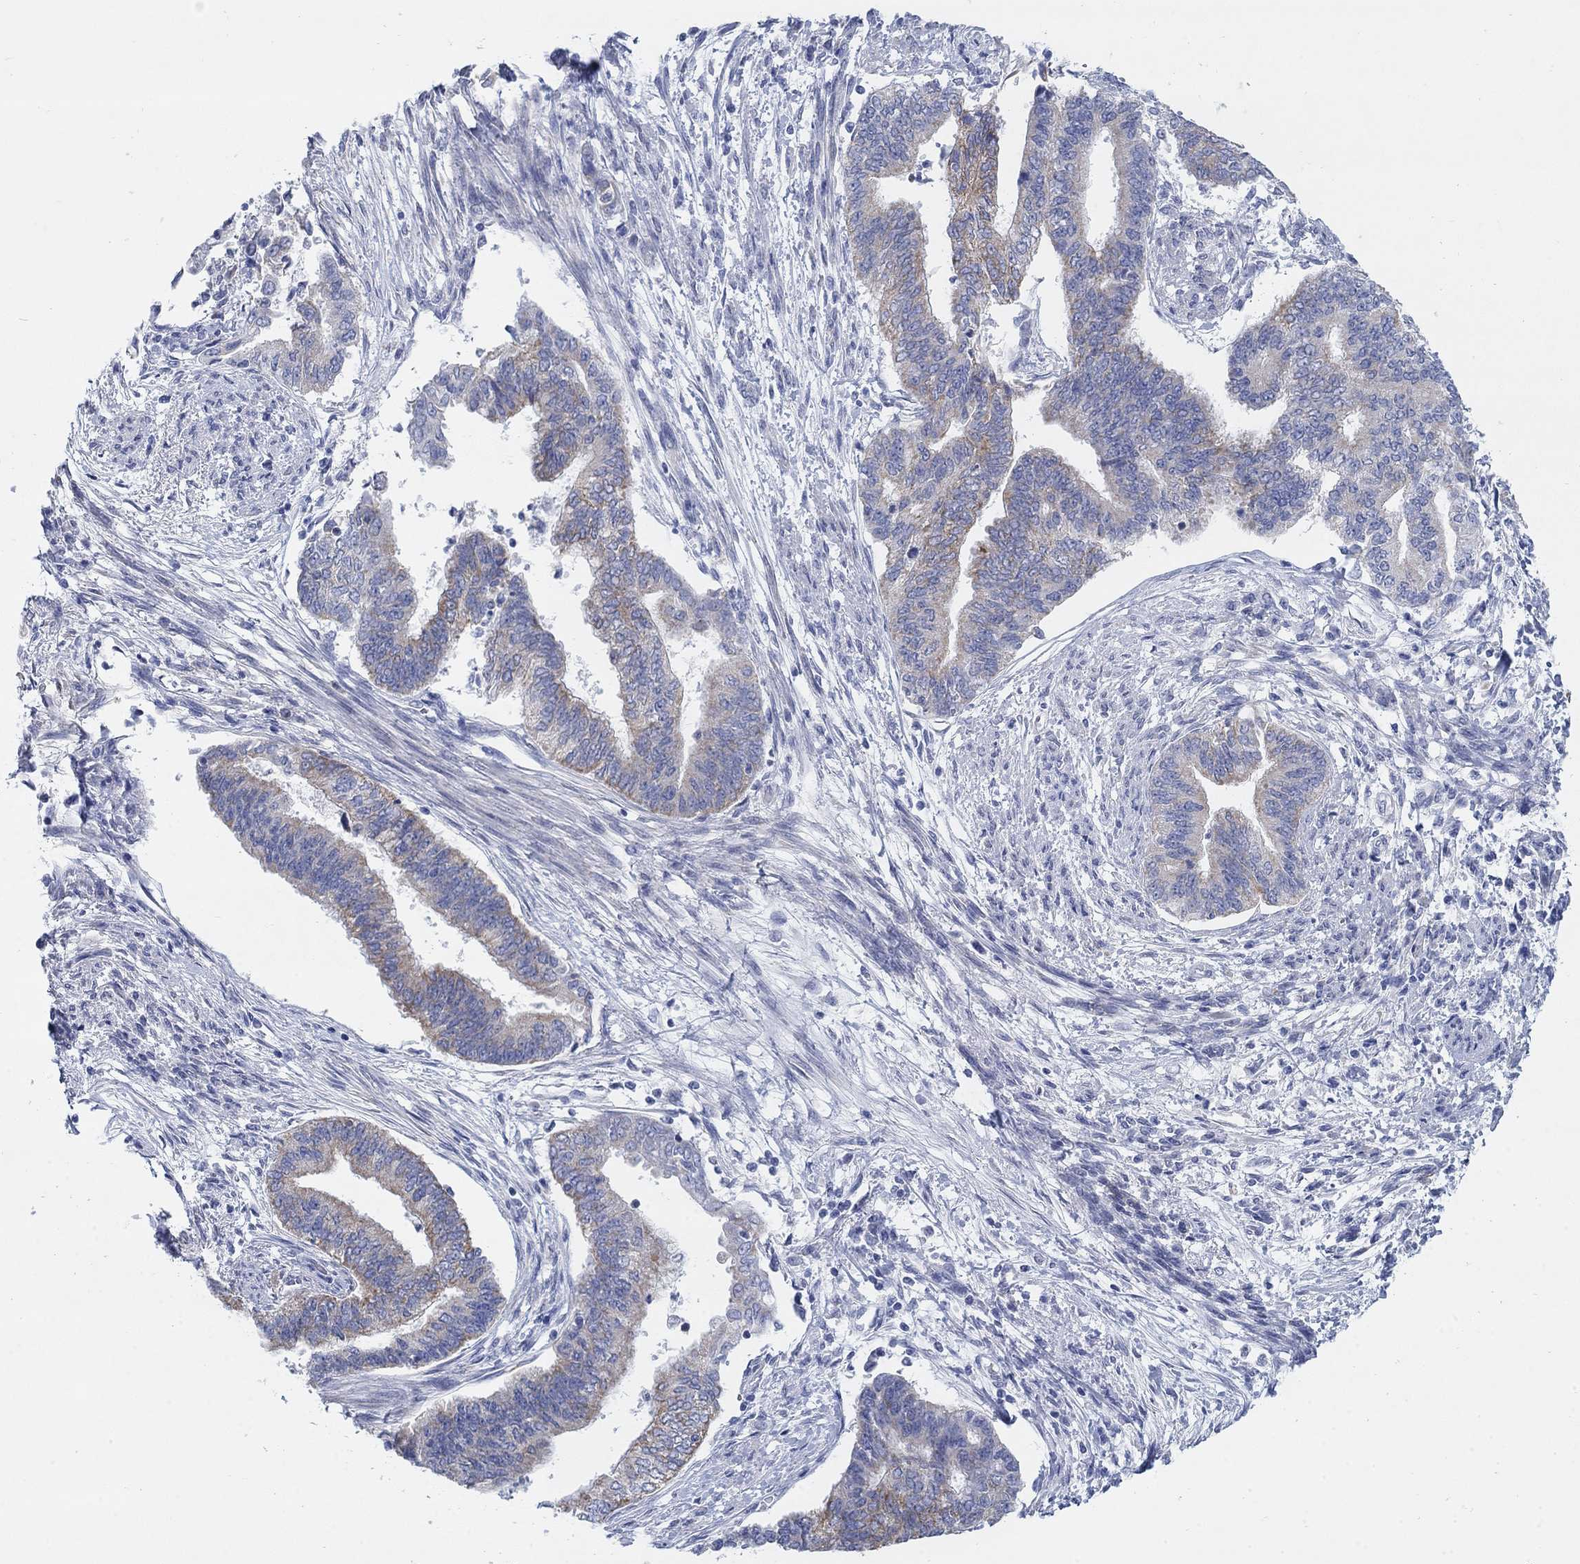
{"staining": {"intensity": "moderate", "quantity": "<25%", "location": "cytoplasmic/membranous"}, "tissue": "endometrial cancer", "cell_type": "Tumor cells", "image_type": "cancer", "snomed": [{"axis": "morphology", "description": "Adenocarcinoma, NOS"}, {"axis": "topography", "description": "Endometrium"}], "caption": "Endometrial adenocarcinoma was stained to show a protein in brown. There is low levels of moderate cytoplasmic/membranous expression in approximately <25% of tumor cells.", "gene": "SCCPDH", "patient": {"sex": "female", "age": 65}}